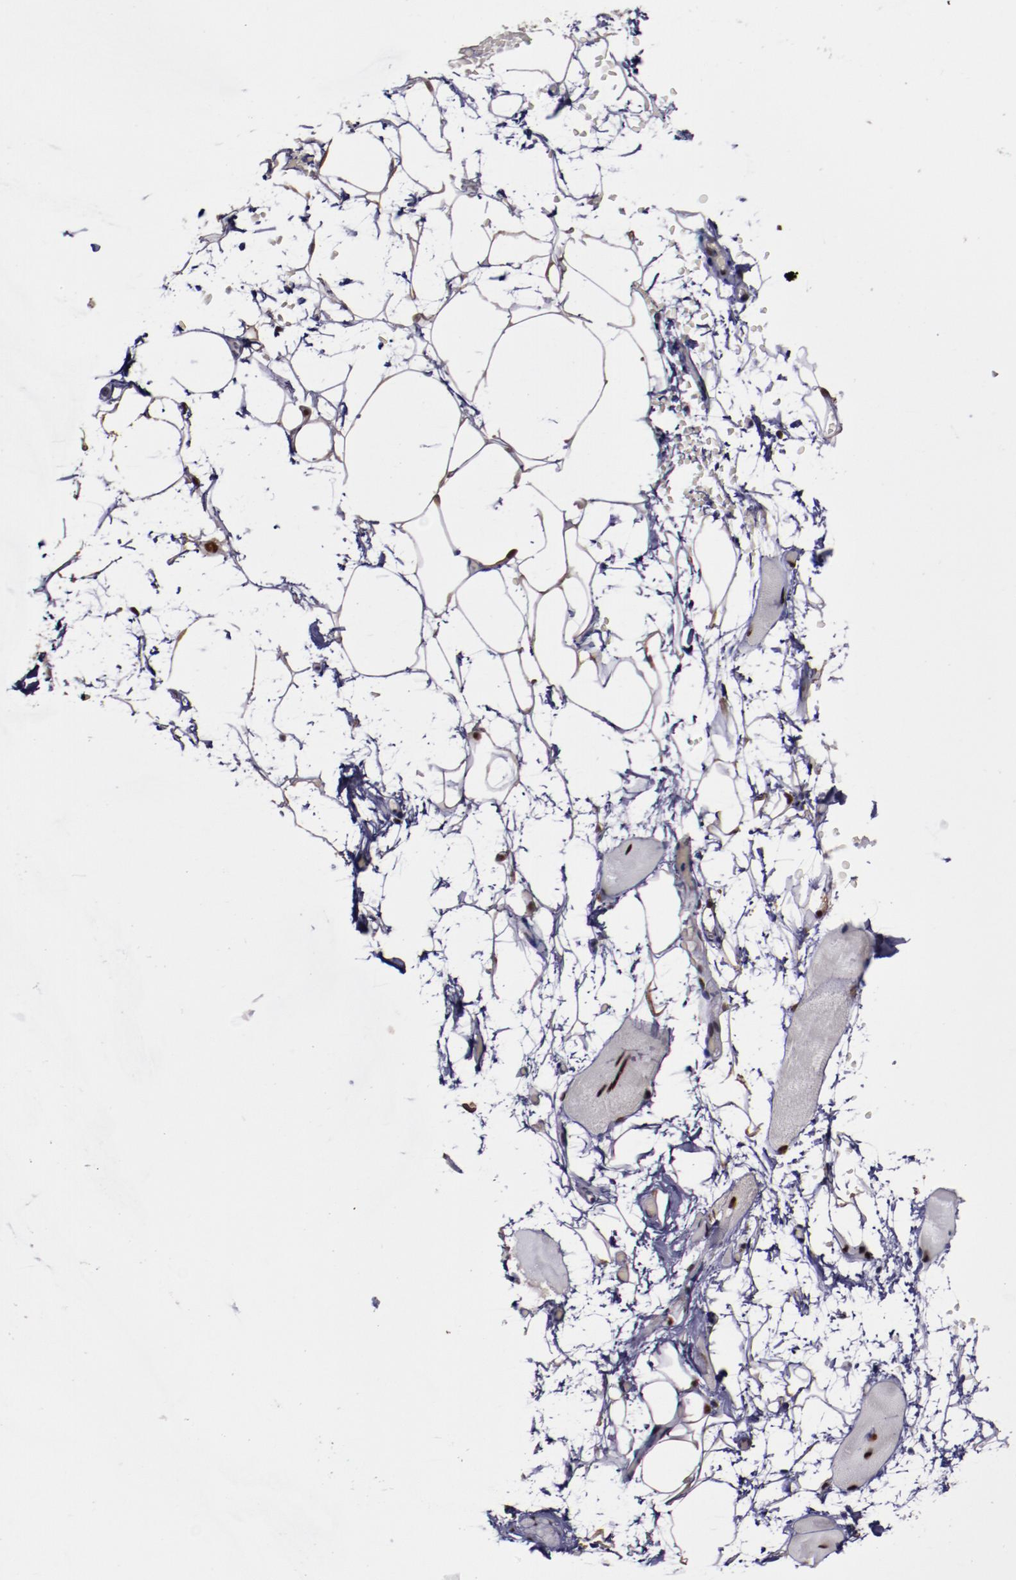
{"staining": {"intensity": "moderate", "quantity": "25%-75%", "location": "cytoplasmic/membranous,nuclear"}, "tissue": "skeletal muscle", "cell_type": "Myocytes", "image_type": "normal", "snomed": [{"axis": "morphology", "description": "Normal tissue, NOS"}, {"axis": "topography", "description": "Skeletal muscle"}, {"axis": "topography", "description": "Parathyroid gland"}], "caption": "The immunohistochemical stain labels moderate cytoplasmic/membranous,nuclear positivity in myocytes of benign skeletal muscle. (brown staining indicates protein expression, while blue staining denotes nuclei).", "gene": "PPP4R3A", "patient": {"sex": "female", "age": 37}}